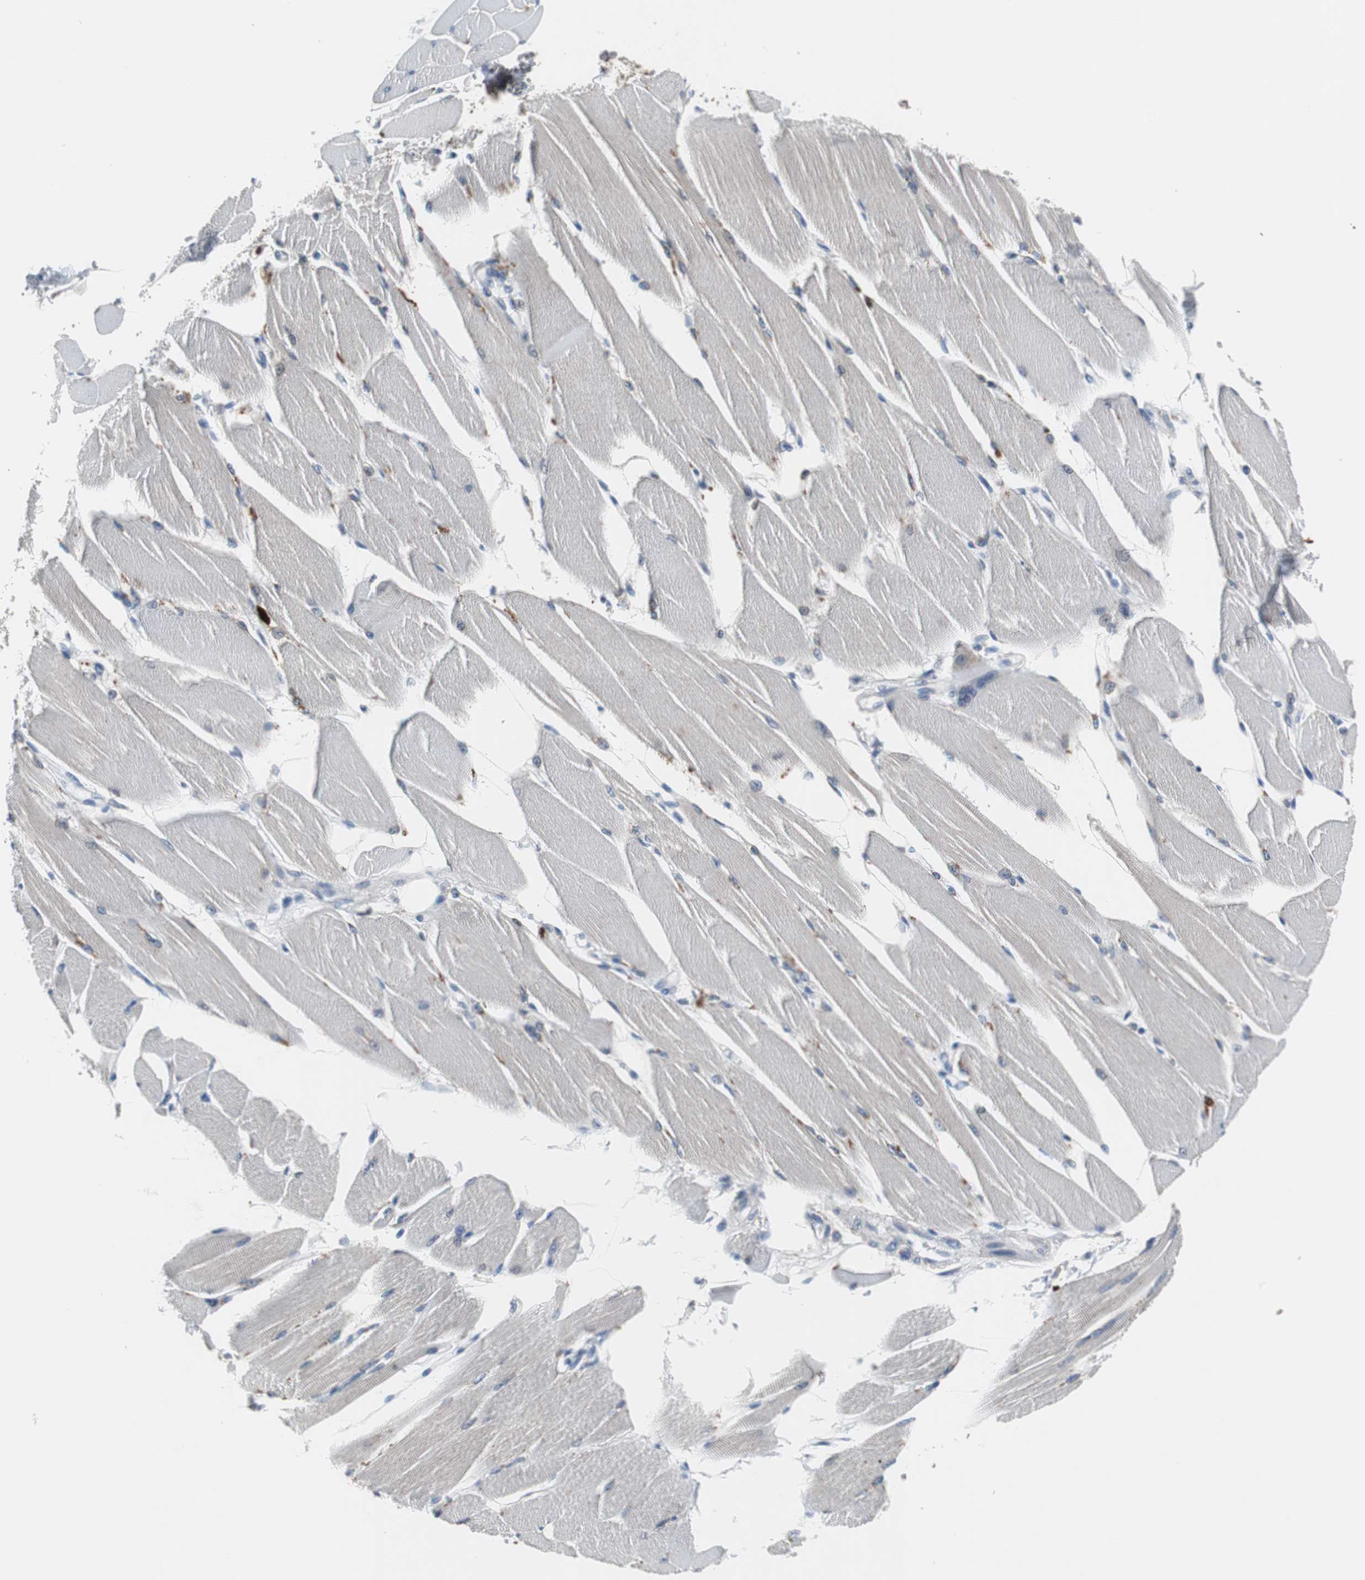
{"staining": {"intensity": "negative", "quantity": "none", "location": "none"}, "tissue": "skeletal muscle", "cell_type": "Myocytes", "image_type": "normal", "snomed": [{"axis": "morphology", "description": "Normal tissue, NOS"}, {"axis": "topography", "description": "Skeletal muscle"}, {"axis": "topography", "description": "Peripheral nerve tissue"}], "caption": "Myocytes are negative for protein expression in benign human skeletal muscle. Nuclei are stained in blue.", "gene": "CALB2", "patient": {"sex": "female", "age": 84}}